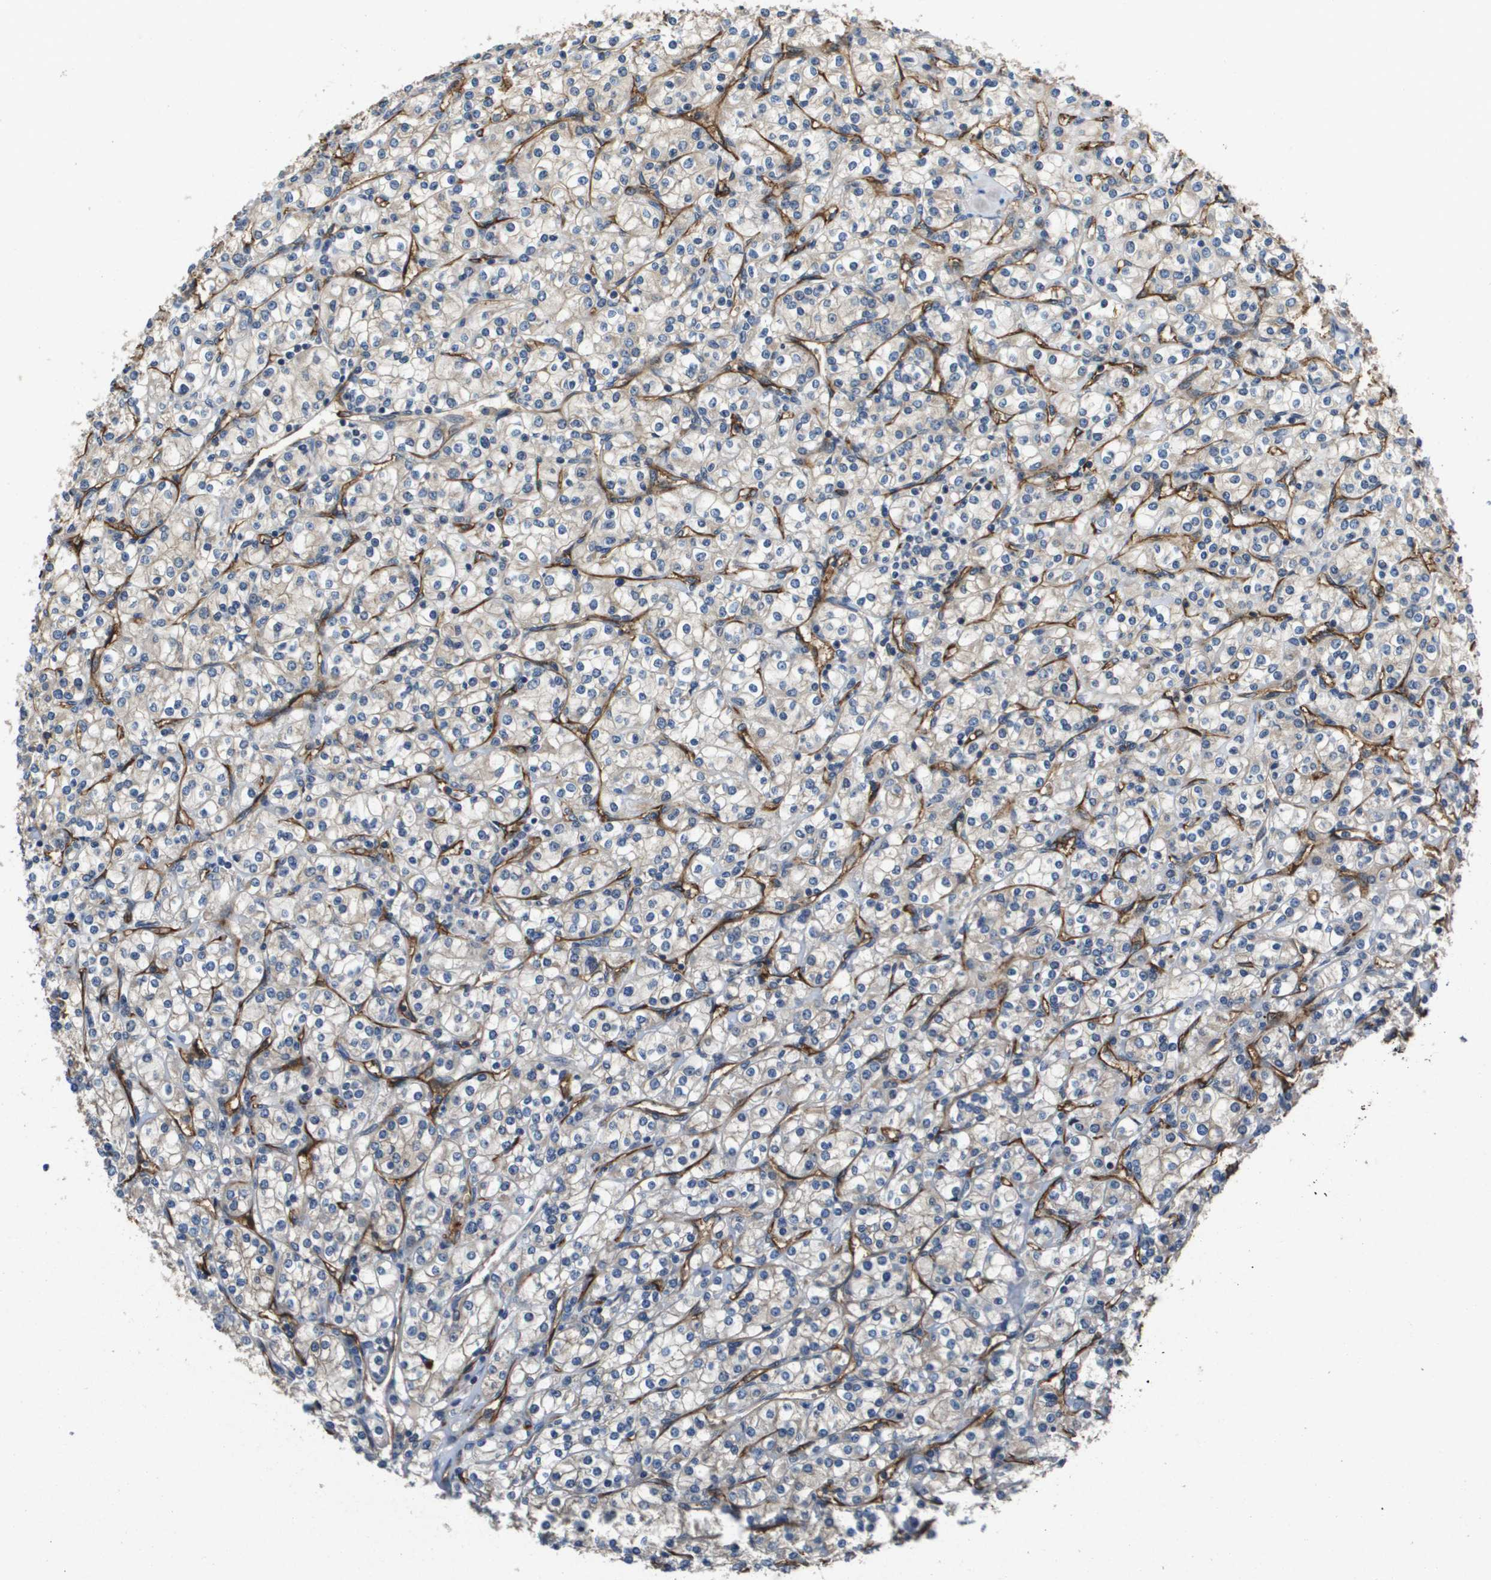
{"staining": {"intensity": "negative", "quantity": "none", "location": "none"}, "tissue": "renal cancer", "cell_type": "Tumor cells", "image_type": "cancer", "snomed": [{"axis": "morphology", "description": "Adenocarcinoma, NOS"}, {"axis": "topography", "description": "Kidney"}], "caption": "Tumor cells are negative for brown protein staining in renal cancer. Brightfield microscopy of IHC stained with DAB (brown) and hematoxylin (blue), captured at high magnification.", "gene": "ENTPD2", "patient": {"sex": "male", "age": 77}}